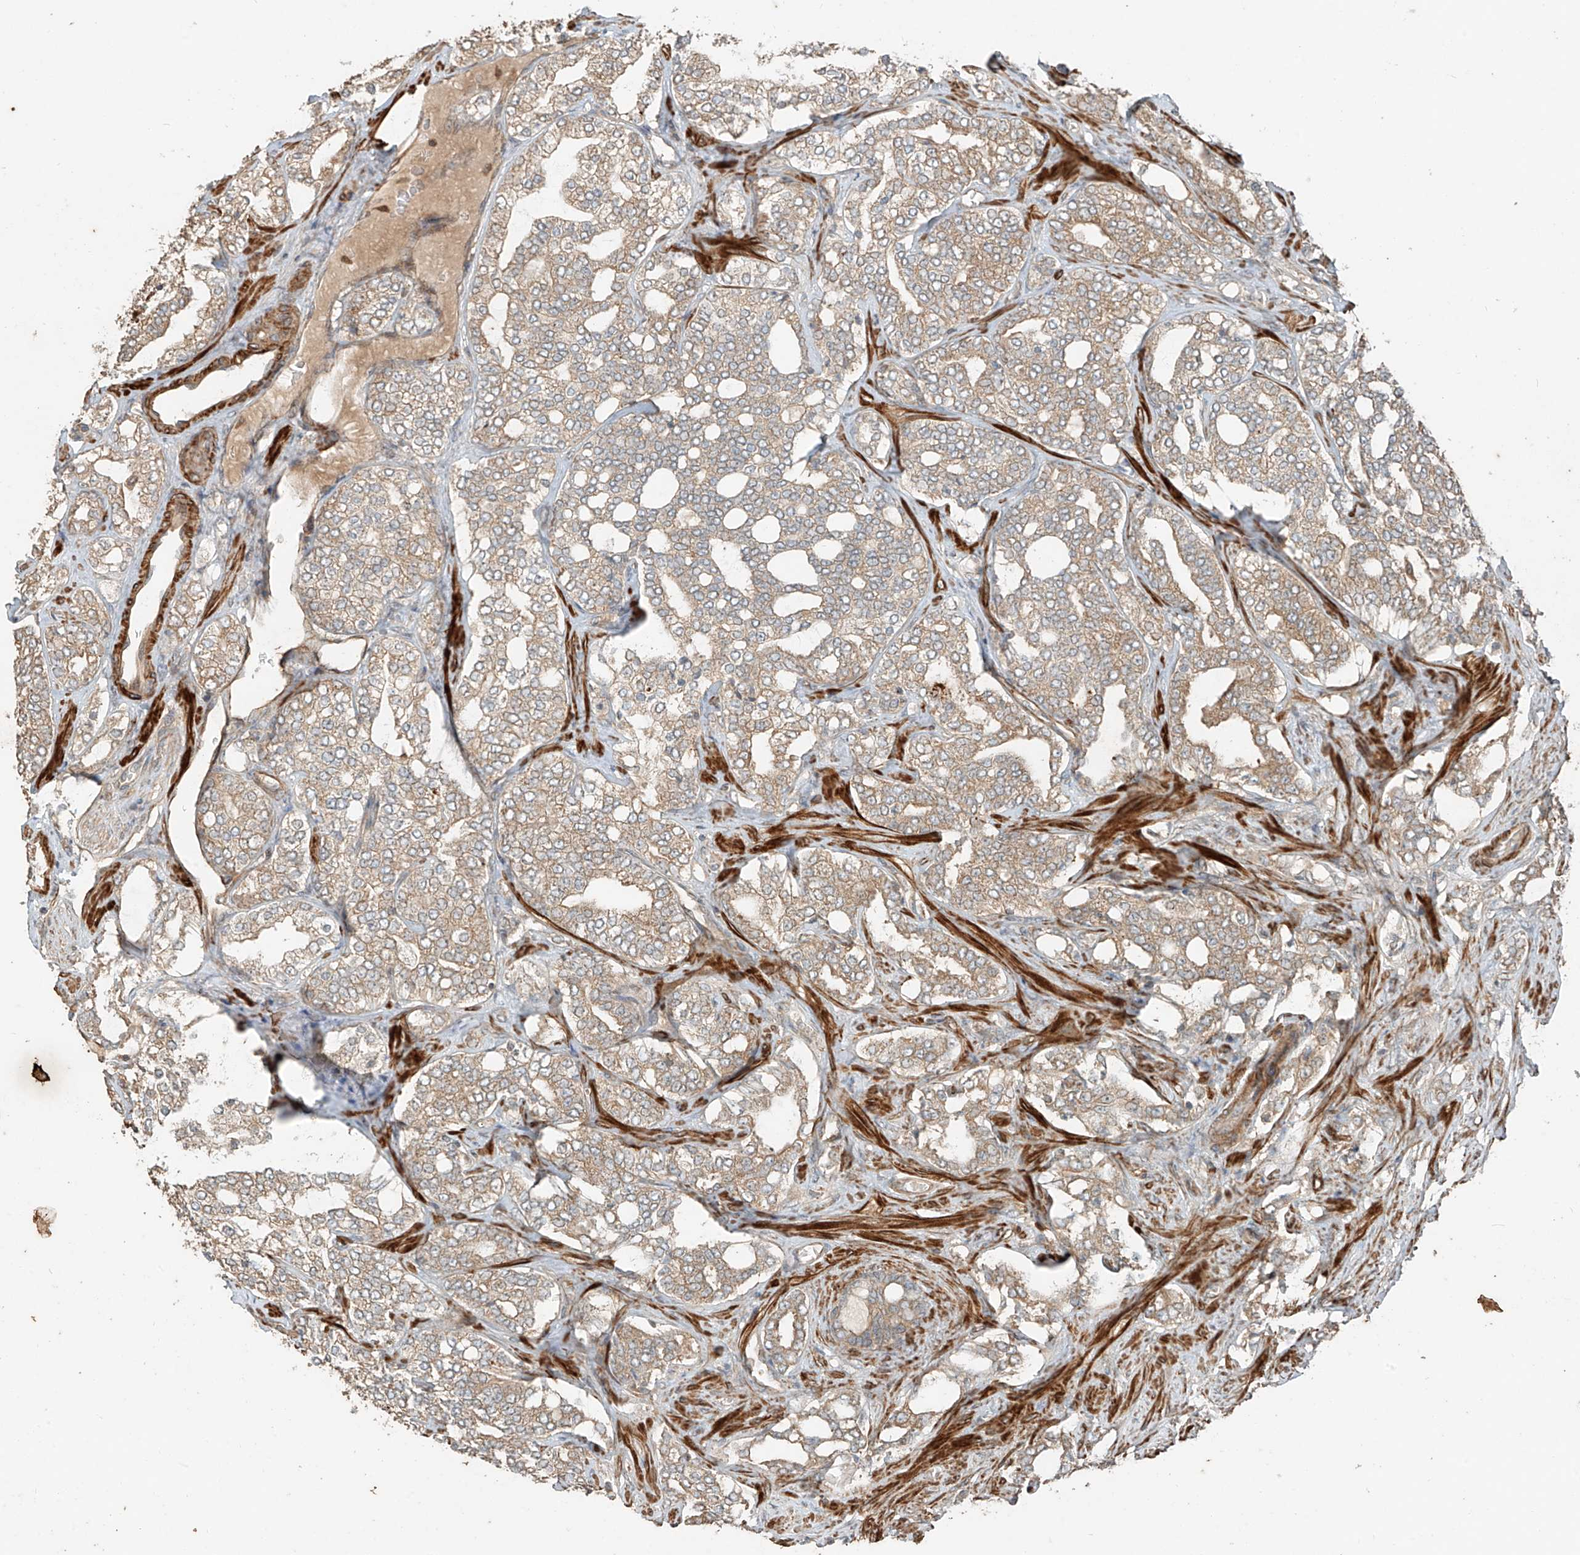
{"staining": {"intensity": "weak", "quantity": ">75%", "location": "cytoplasmic/membranous"}, "tissue": "prostate cancer", "cell_type": "Tumor cells", "image_type": "cancer", "snomed": [{"axis": "morphology", "description": "Adenocarcinoma, High grade"}, {"axis": "topography", "description": "Prostate"}], "caption": "High-magnification brightfield microscopy of prostate cancer stained with DAB (brown) and counterstained with hematoxylin (blue). tumor cells exhibit weak cytoplasmic/membranous expression is appreciated in approximately>75% of cells.", "gene": "ANKZF1", "patient": {"sex": "male", "age": 64}}